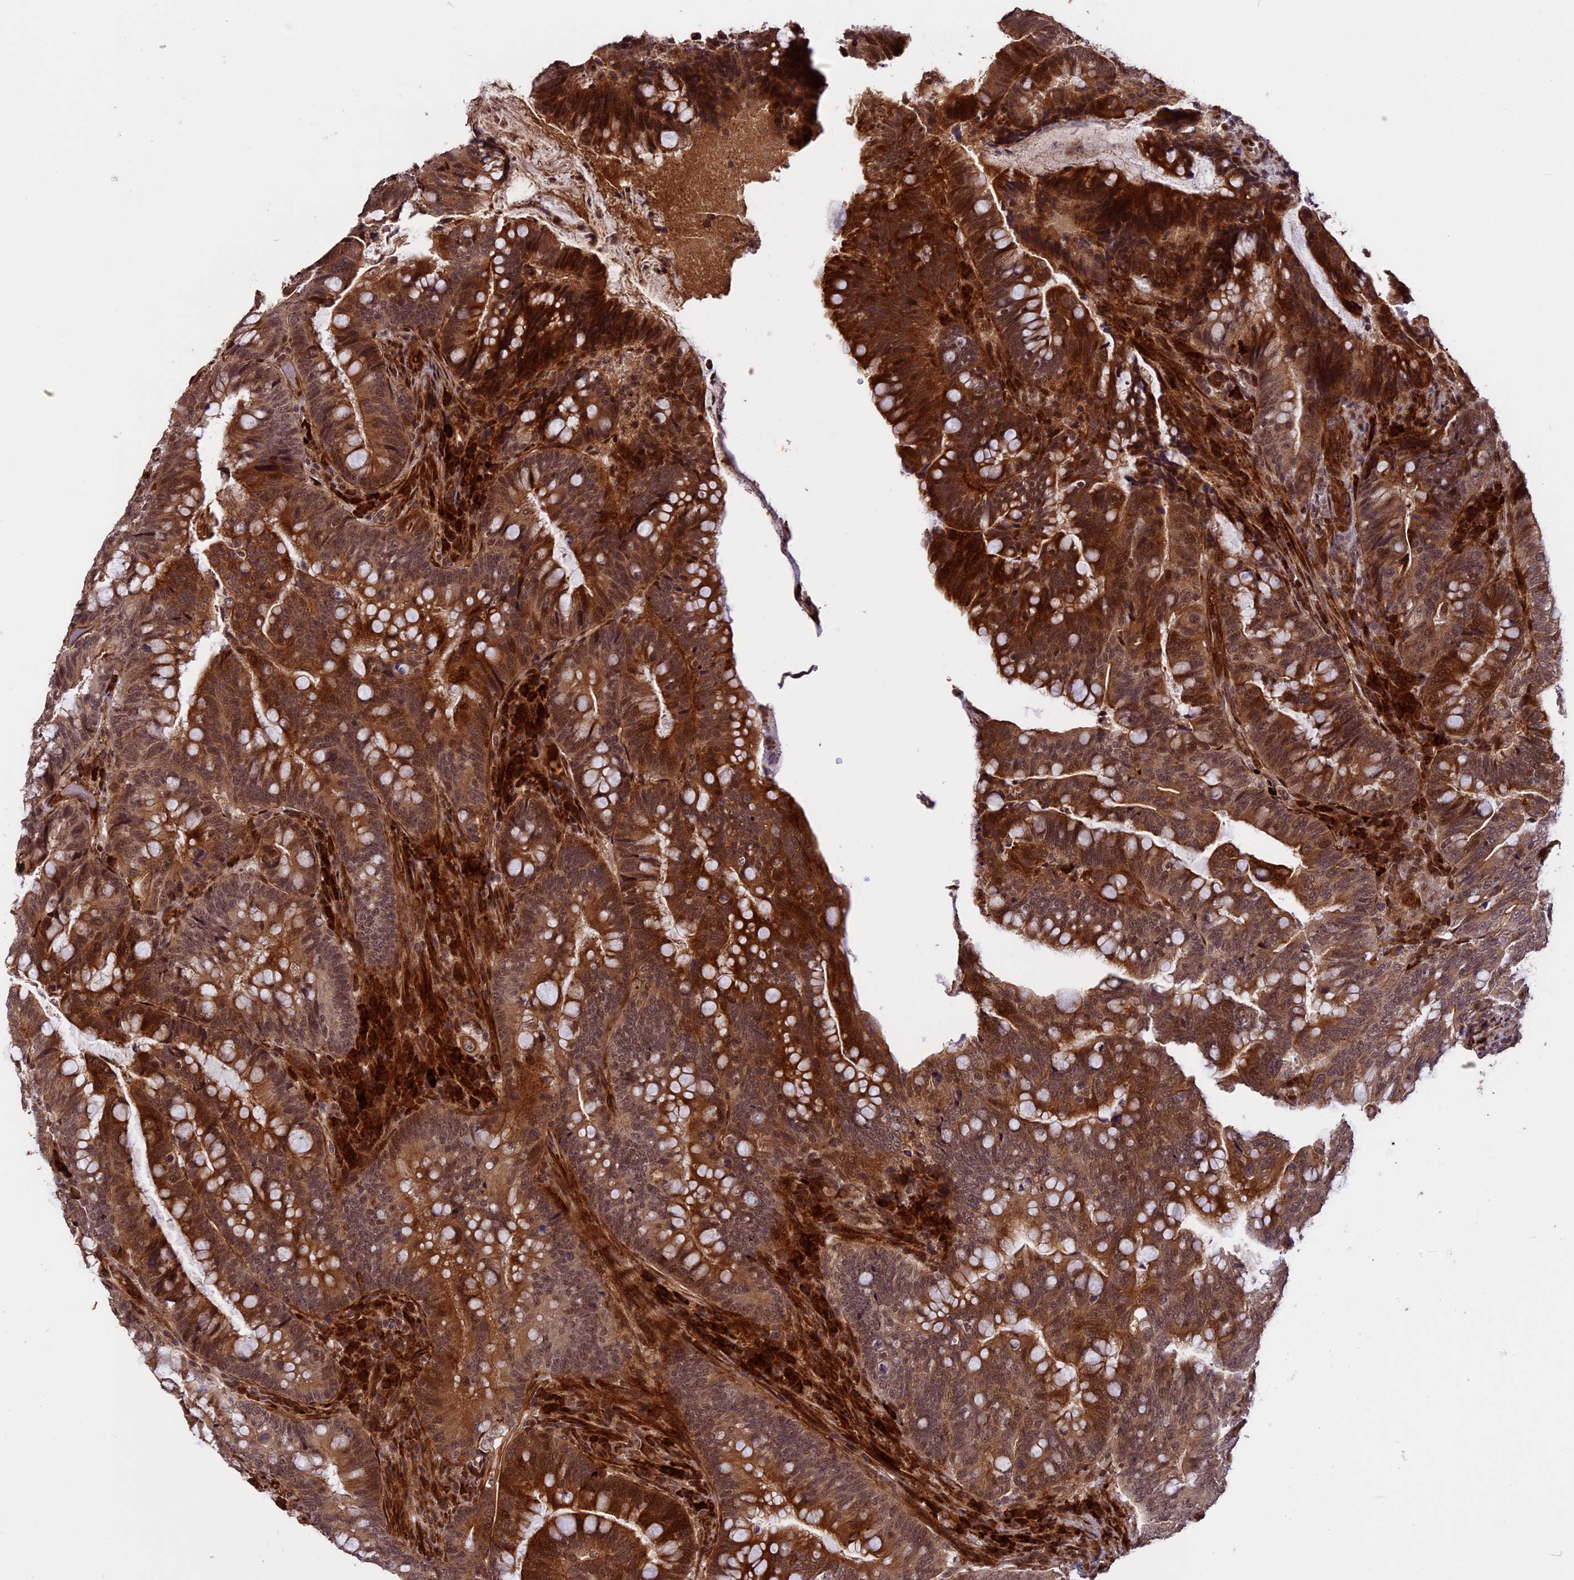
{"staining": {"intensity": "strong", "quantity": ">75%", "location": "cytoplasmic/membranous,nuclear"}, "tissue": "colorectal cancer", "cell_type": "Tumor cells", "image_type": "cancer", "snomed": [{"axis": "morphology", "description": "Adenocarcinoma, NOS"}, {"axis": "topography", "description": "Colon"}], "caption": "Human colorectal cancer stained for a protein (brown) shows strong cytoplasmic/membranous and nuclear positive staining in approximately >75% of tumor cells.", "gene": "ENHO", "patient": {"sex": "female", "age": 66}}